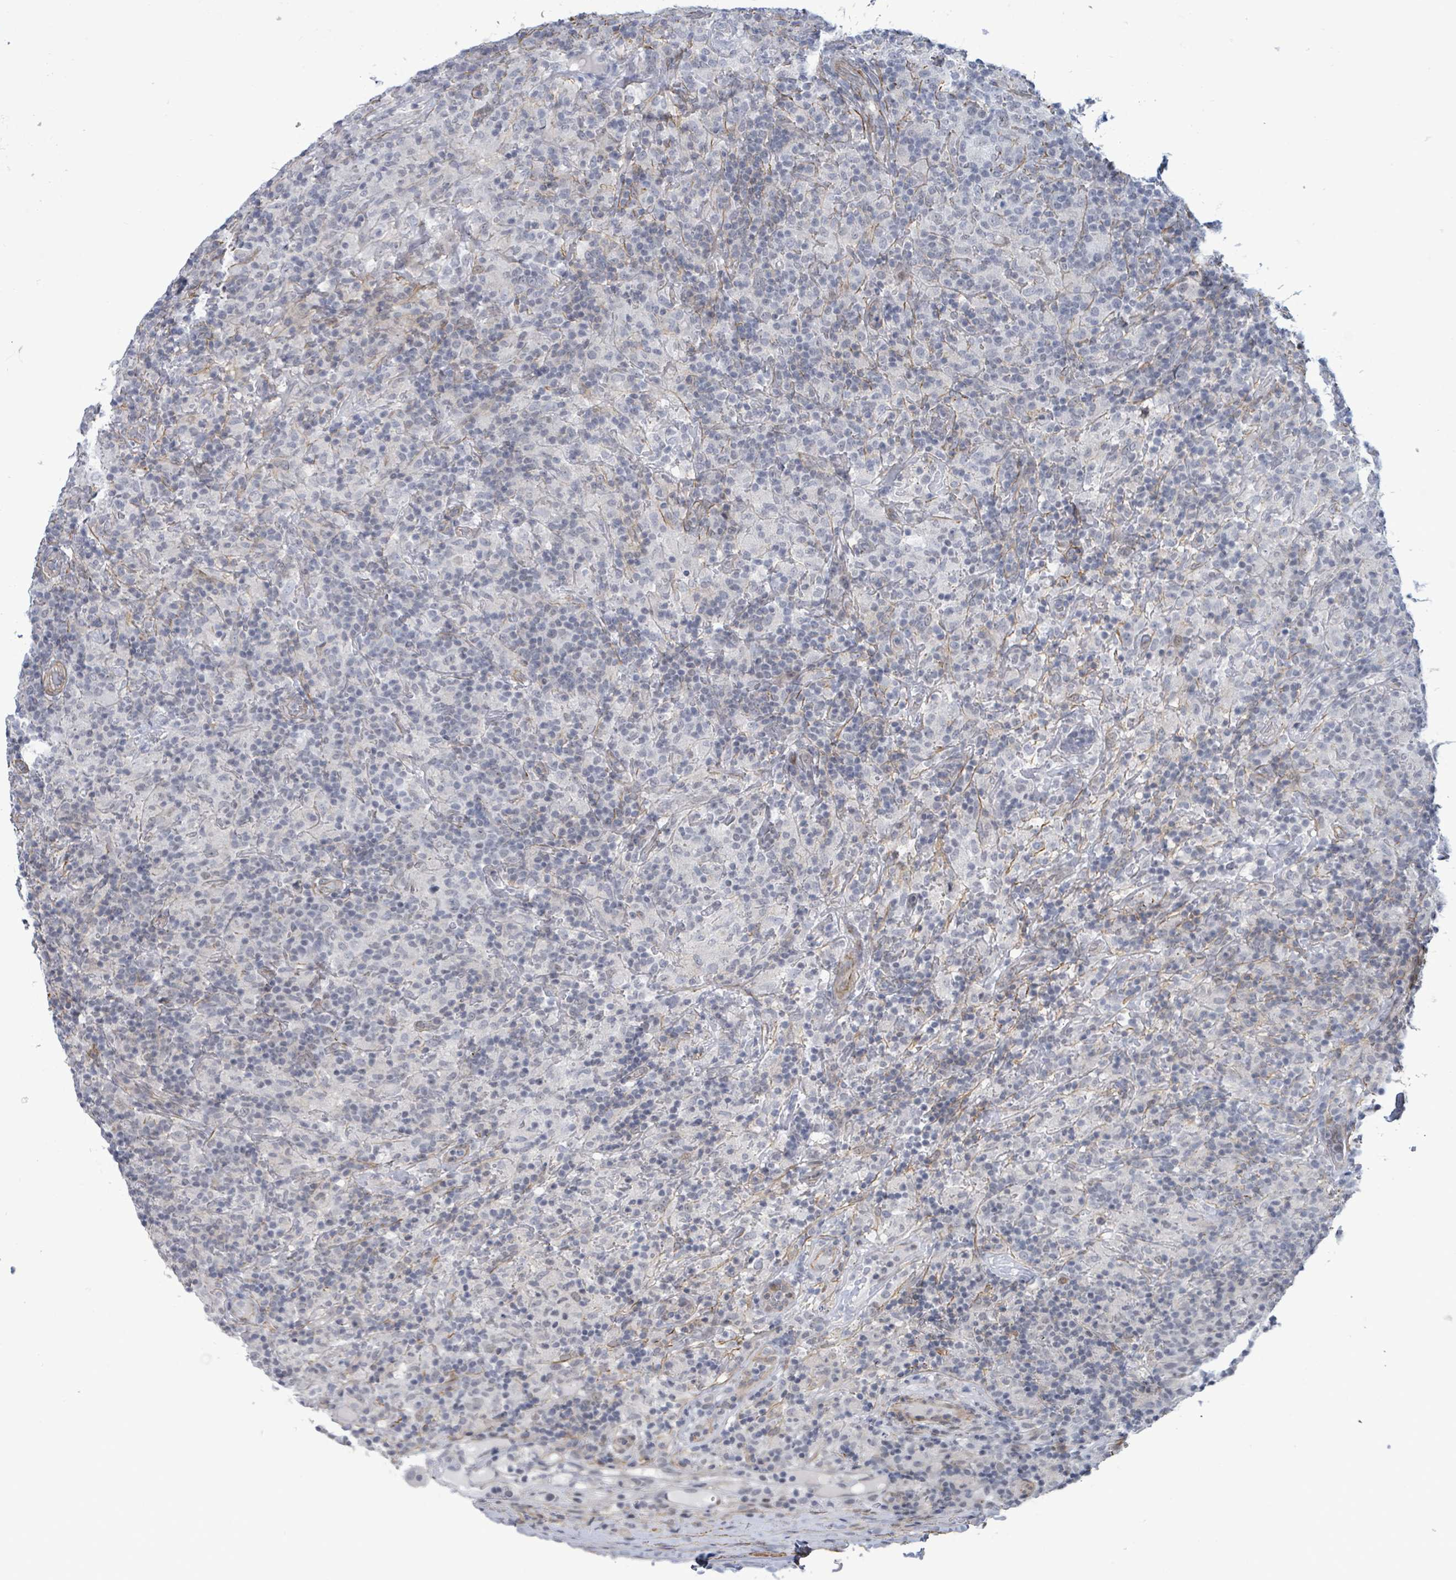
{"staining": {"intensity": "negative", "quantity": "none", "location": "none"}, "tissue": "lymphoma", "cell_type": "Tumor cells", "image_type": "cancer", "snomed": [{"axis": "morphology", "description": "Hodgkin's disease, NOS"}, {"axis": "topography", "description": "Lymph node"}], "caption": "The photomicrograph exhibits no staining of tumor cells in lymphoma.", "gene": "DMRTC1B", "patient": {"sex": "male", "age": 70}}